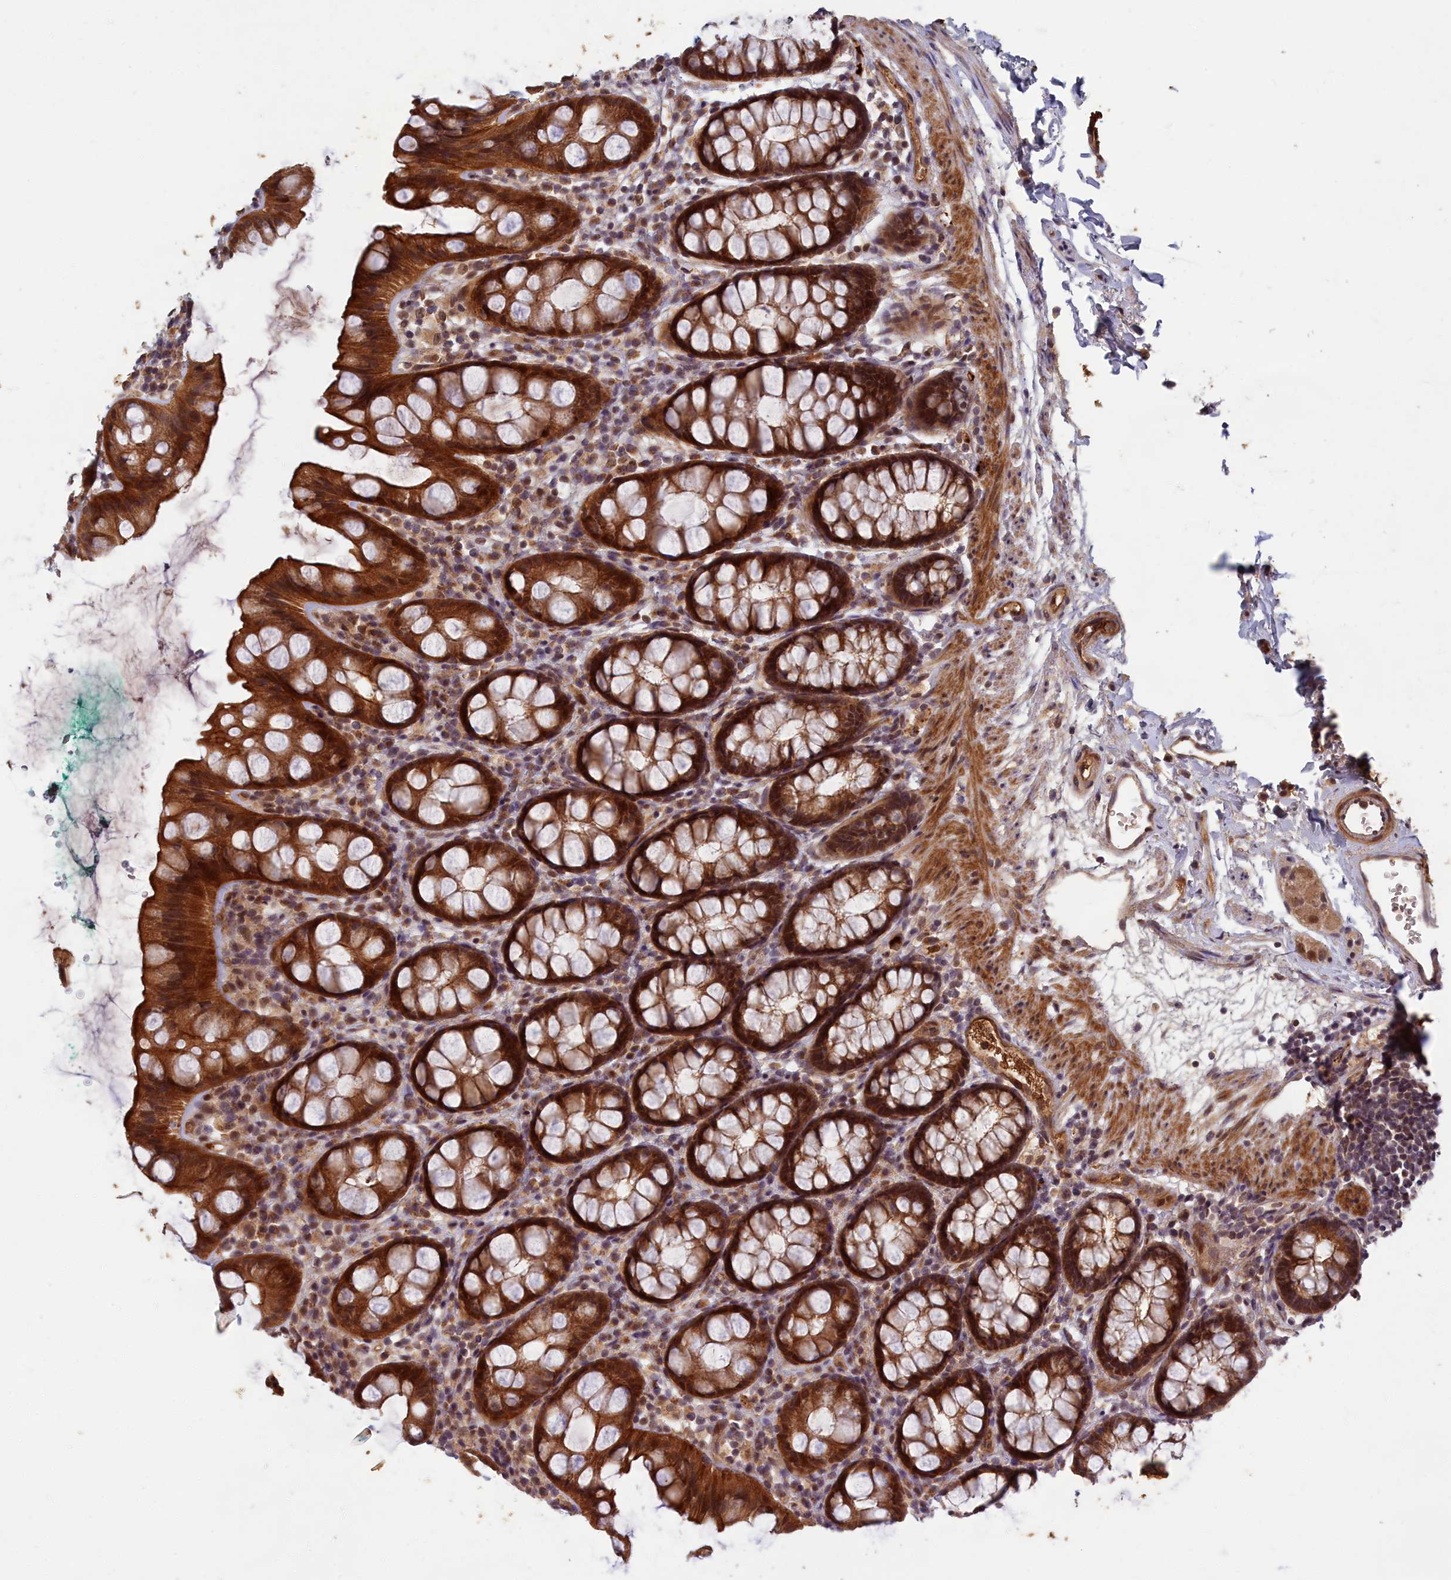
{"staining": {"intensity": "strong", "quantity": ">75%", "location": "cytoplasmic/membranous"}, "tissue": "rectum", "cell_type": "Glandular cells", "image_type": "normal", "snomed": [{"axis": "morphology", "description": "Normal tissue, NOS"}, {"axis": "topography", "description": "Rectum"}], "caption": "A brown stain highlights strong cytoplasmic/membranous expression of a protein in glandular cells of benign rectum. (DAB (3,3'-diaminobenzidine) IHC, brown staining for protein, blue staining for nuclei).", "gene": "EARS2", "patient": {"sex": "female", "age": 65}}